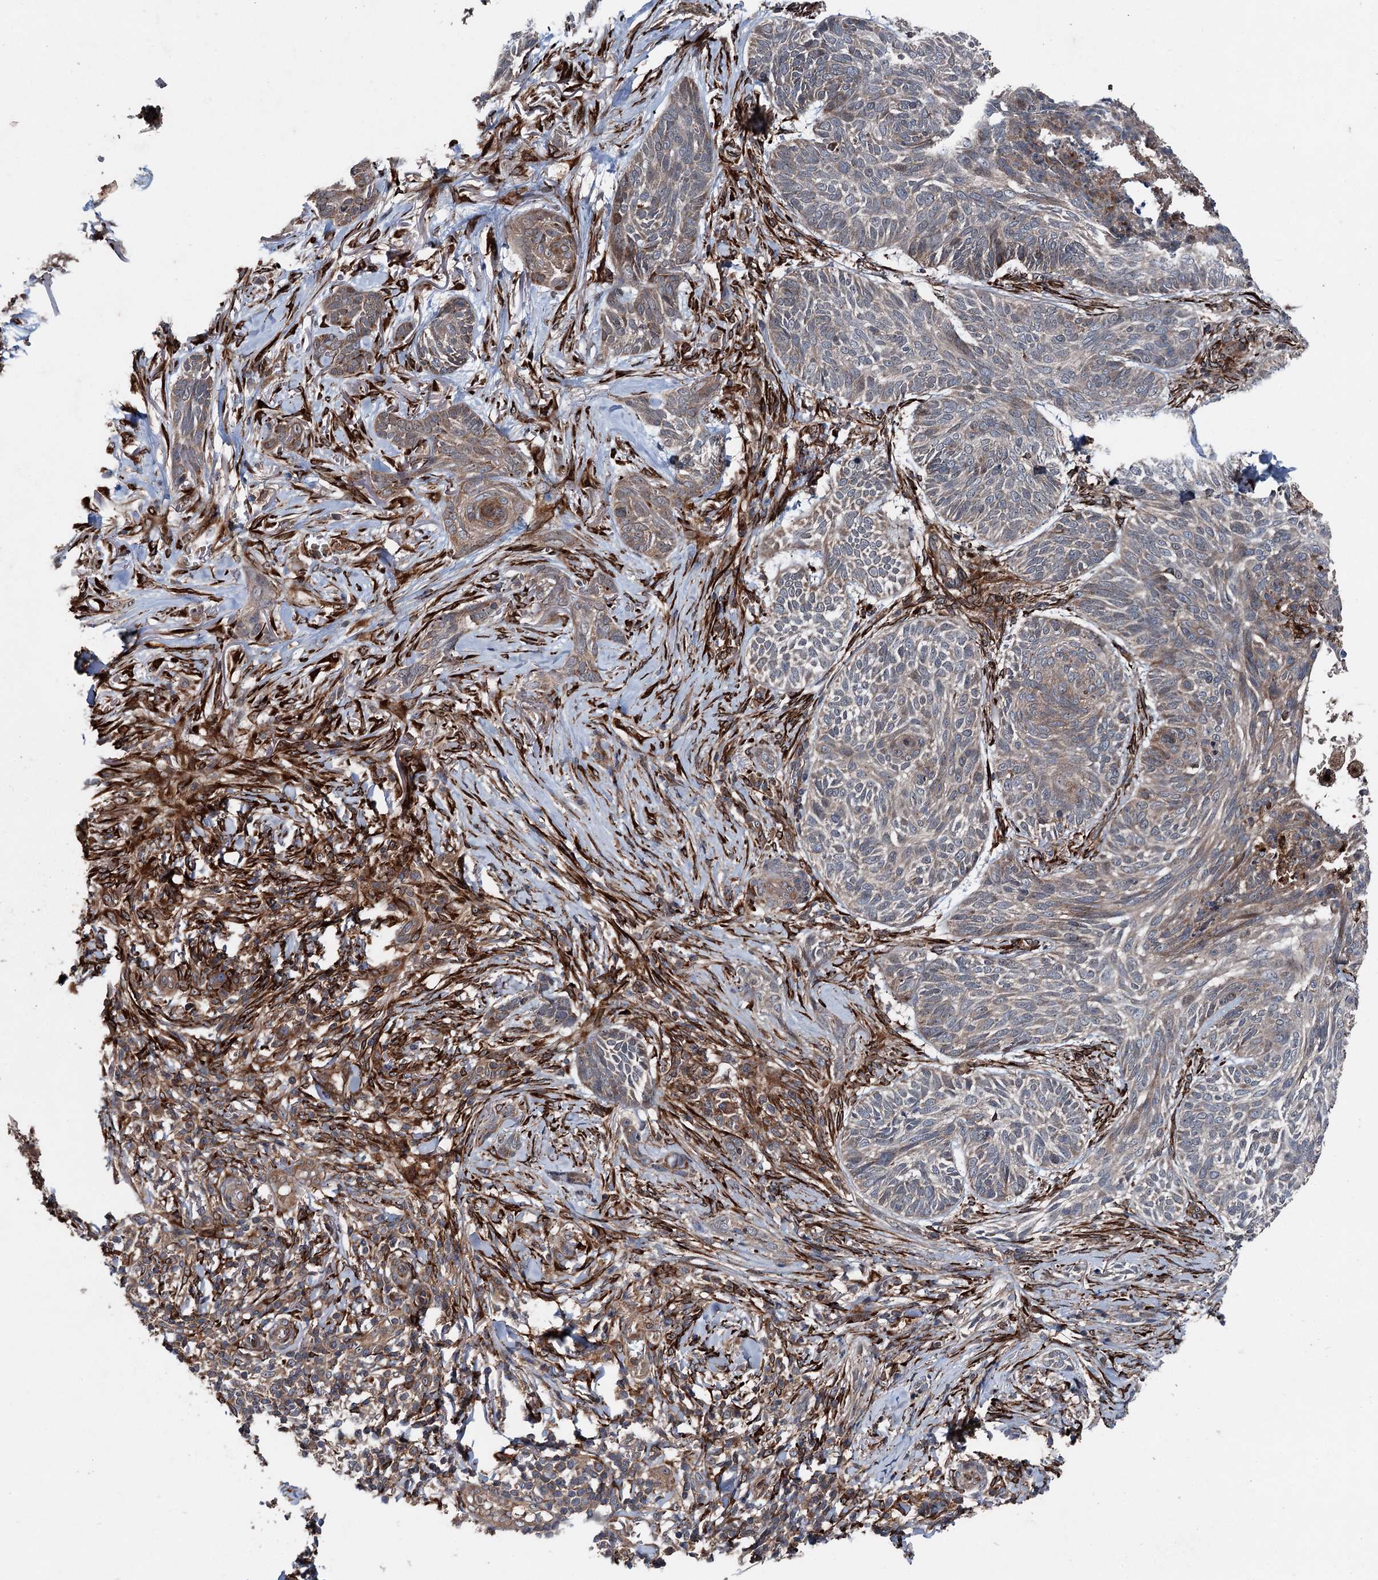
{"staining": {"intensity": "weak", "quantity": "25%-75%", "location": "cytoplasmic/membranous"}, "tissue": "skin cancer", "cell_type": "Tumor cells", "image_type": "cancer", "snomed": [{"axis": "morphology", "description": "Normal tissue, NOS"}, {"axis": "morphology", "description": "Basal cell carcinoma"}, {"axis": "topography", "description": "Skin"}], "caption": "Weak cytoplasmic/membranous protein positivity is seen in about 25%-75% of tumor cells in skin cancer (basal cell carcinoma).", "gene": "DDIAS", "patient": {"sex": "male", "age": 66}}